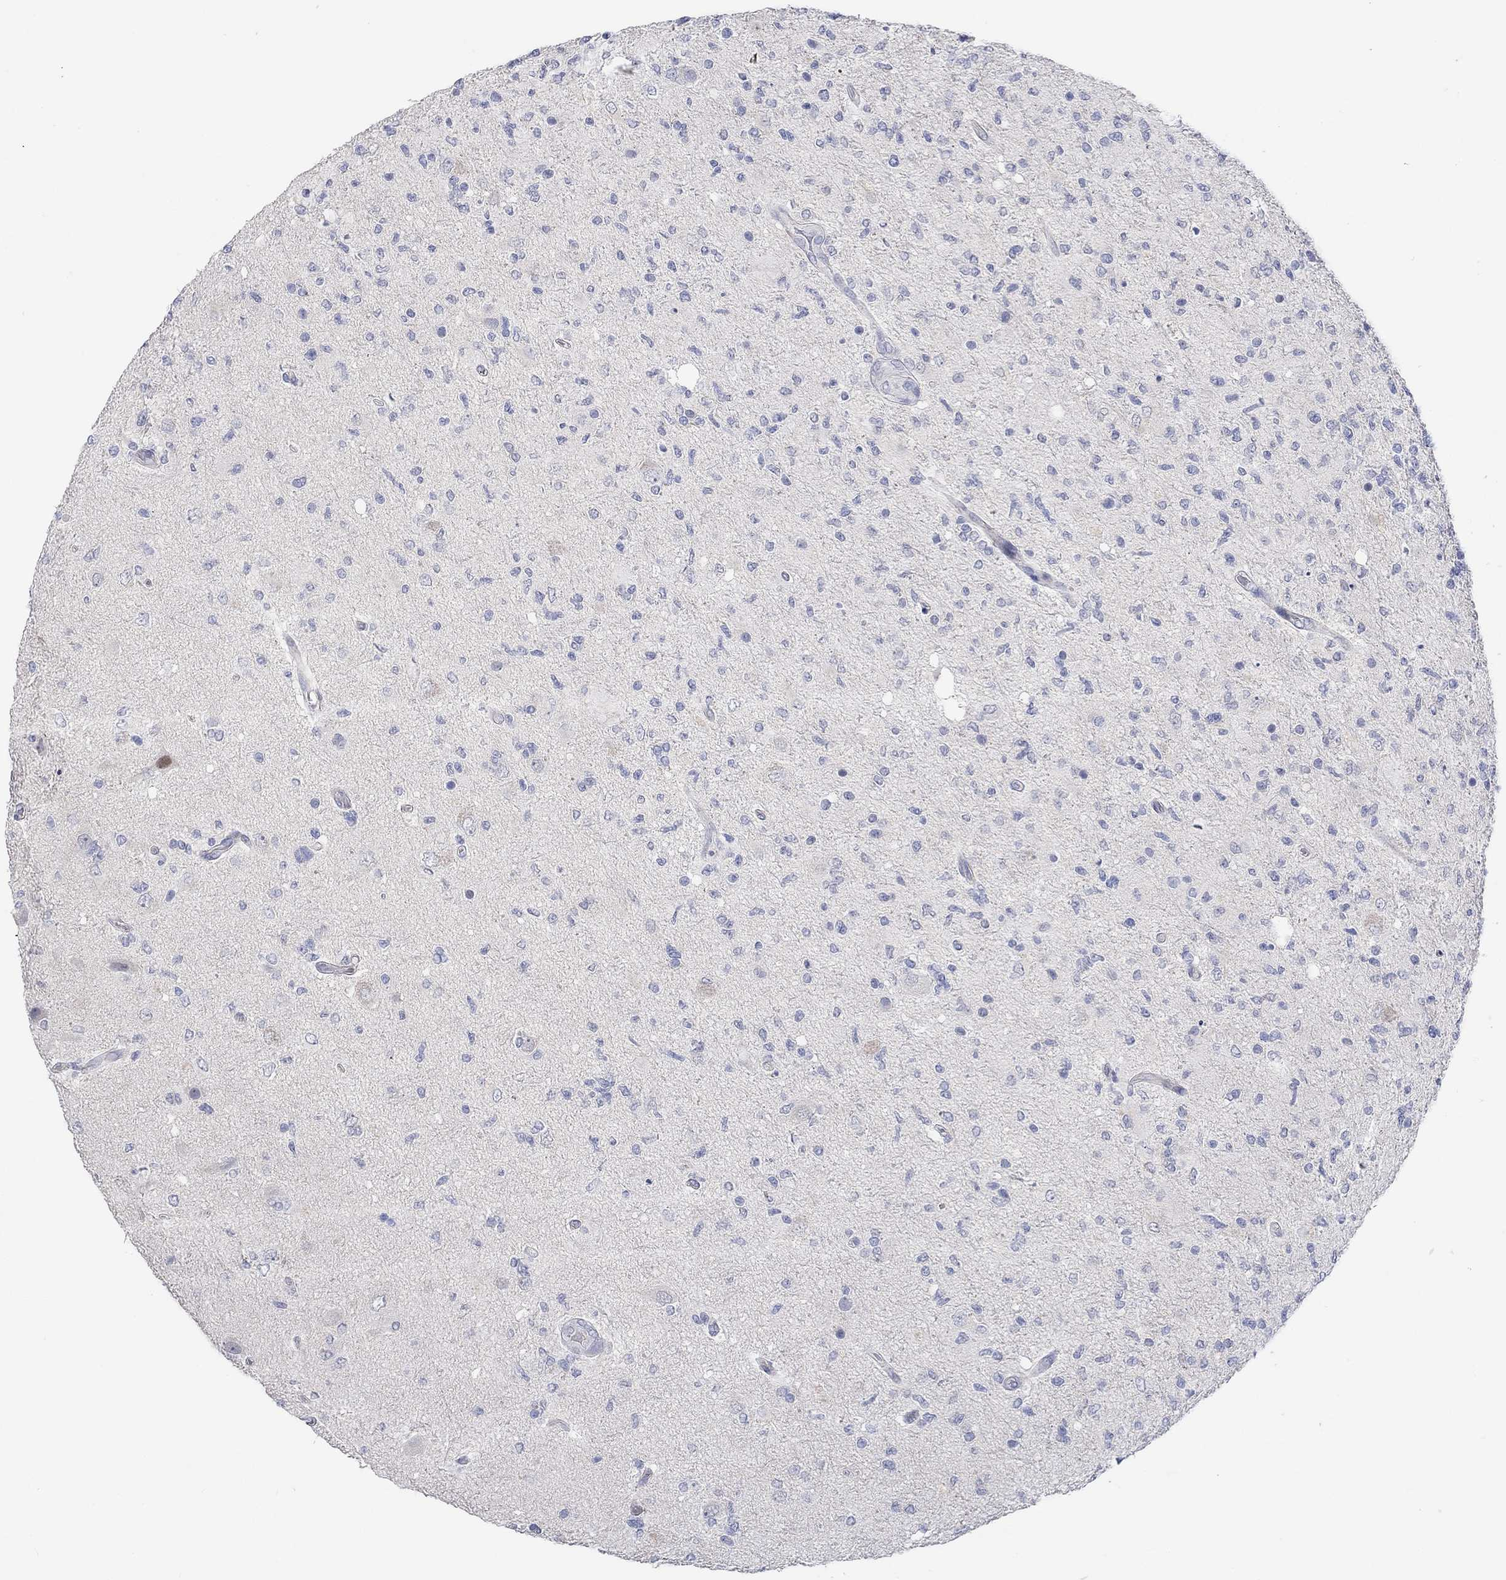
{"staining": {"intensity": "negative", "quantity": "none", "location": "none"}, "tissue": "glioma", "cell_type": "Tumor cells", "image_type": "cancer", "snomed": [{"axis": "morphology", "description": "Glioma, malignant, High grade"}, {"axis": "topography", "description": "Cerebral cortex"}], "caption": "There is no significant positivity in tumor cells of high-grade glioma (malignant).", "gene": "DLK1", "patient": {"sex": "male", "age": 70}}